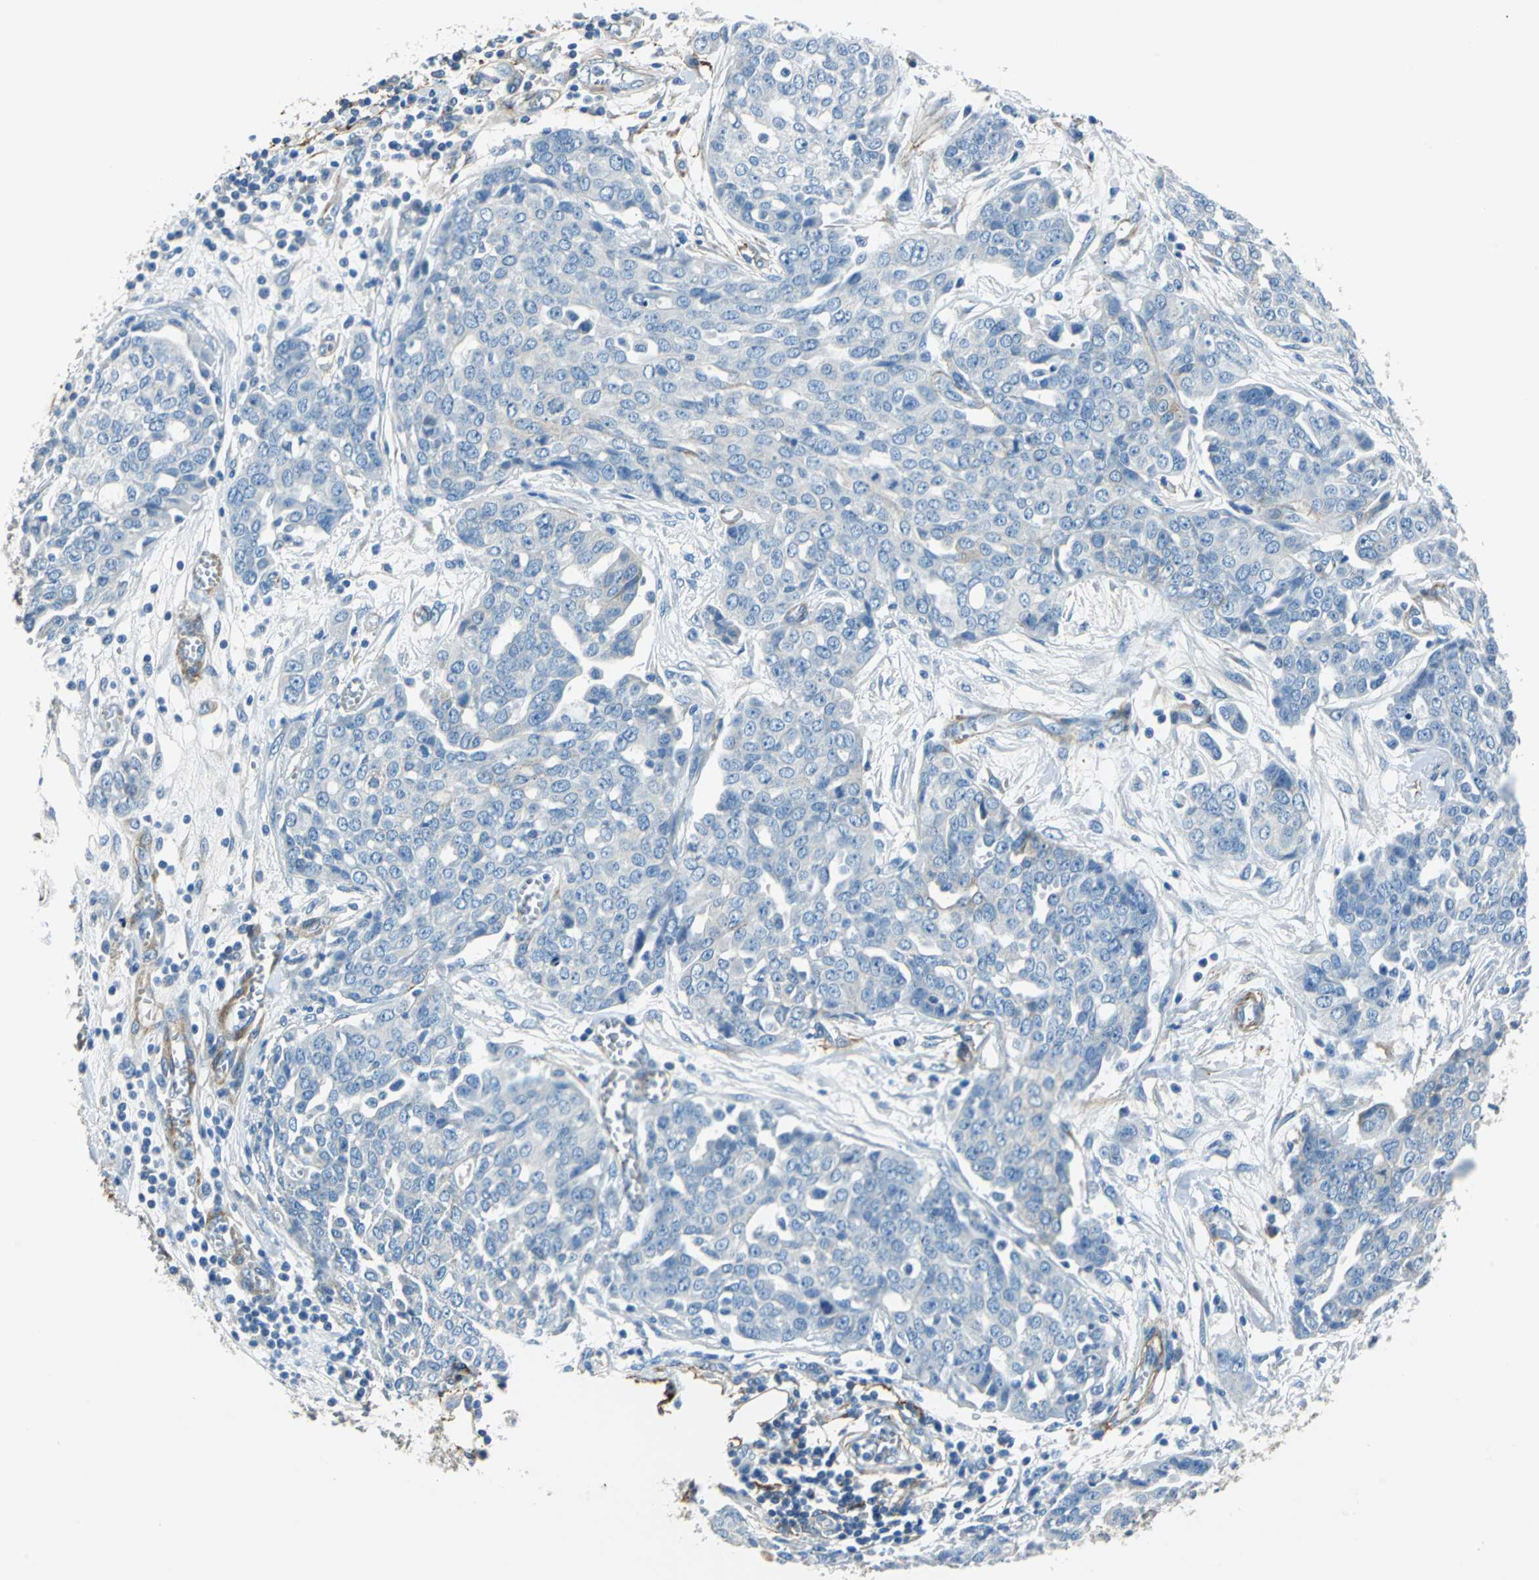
{"staining": {"intensity": "negative", "quantity": "none", "location": "none"}, "tissue": "ovarian cancer", "cell_type": "Tumor cells", "image_type": "cancer", "snomed": [{"axis": "morphology", "description": "Cystadenocarcinoma, serous, NOS"}, {"axis": "topography", "description": "Soft tissue"}, {"axis": "topography", "description": "Ovary"}], "caption": "This is an immunohistochemistry histopathology image of human serous cystadenocarcinoma (ovarian). There is no staining in tumor cells.", "gene": "AKAP12", "patient": {"sex": "female", "age": 57}}